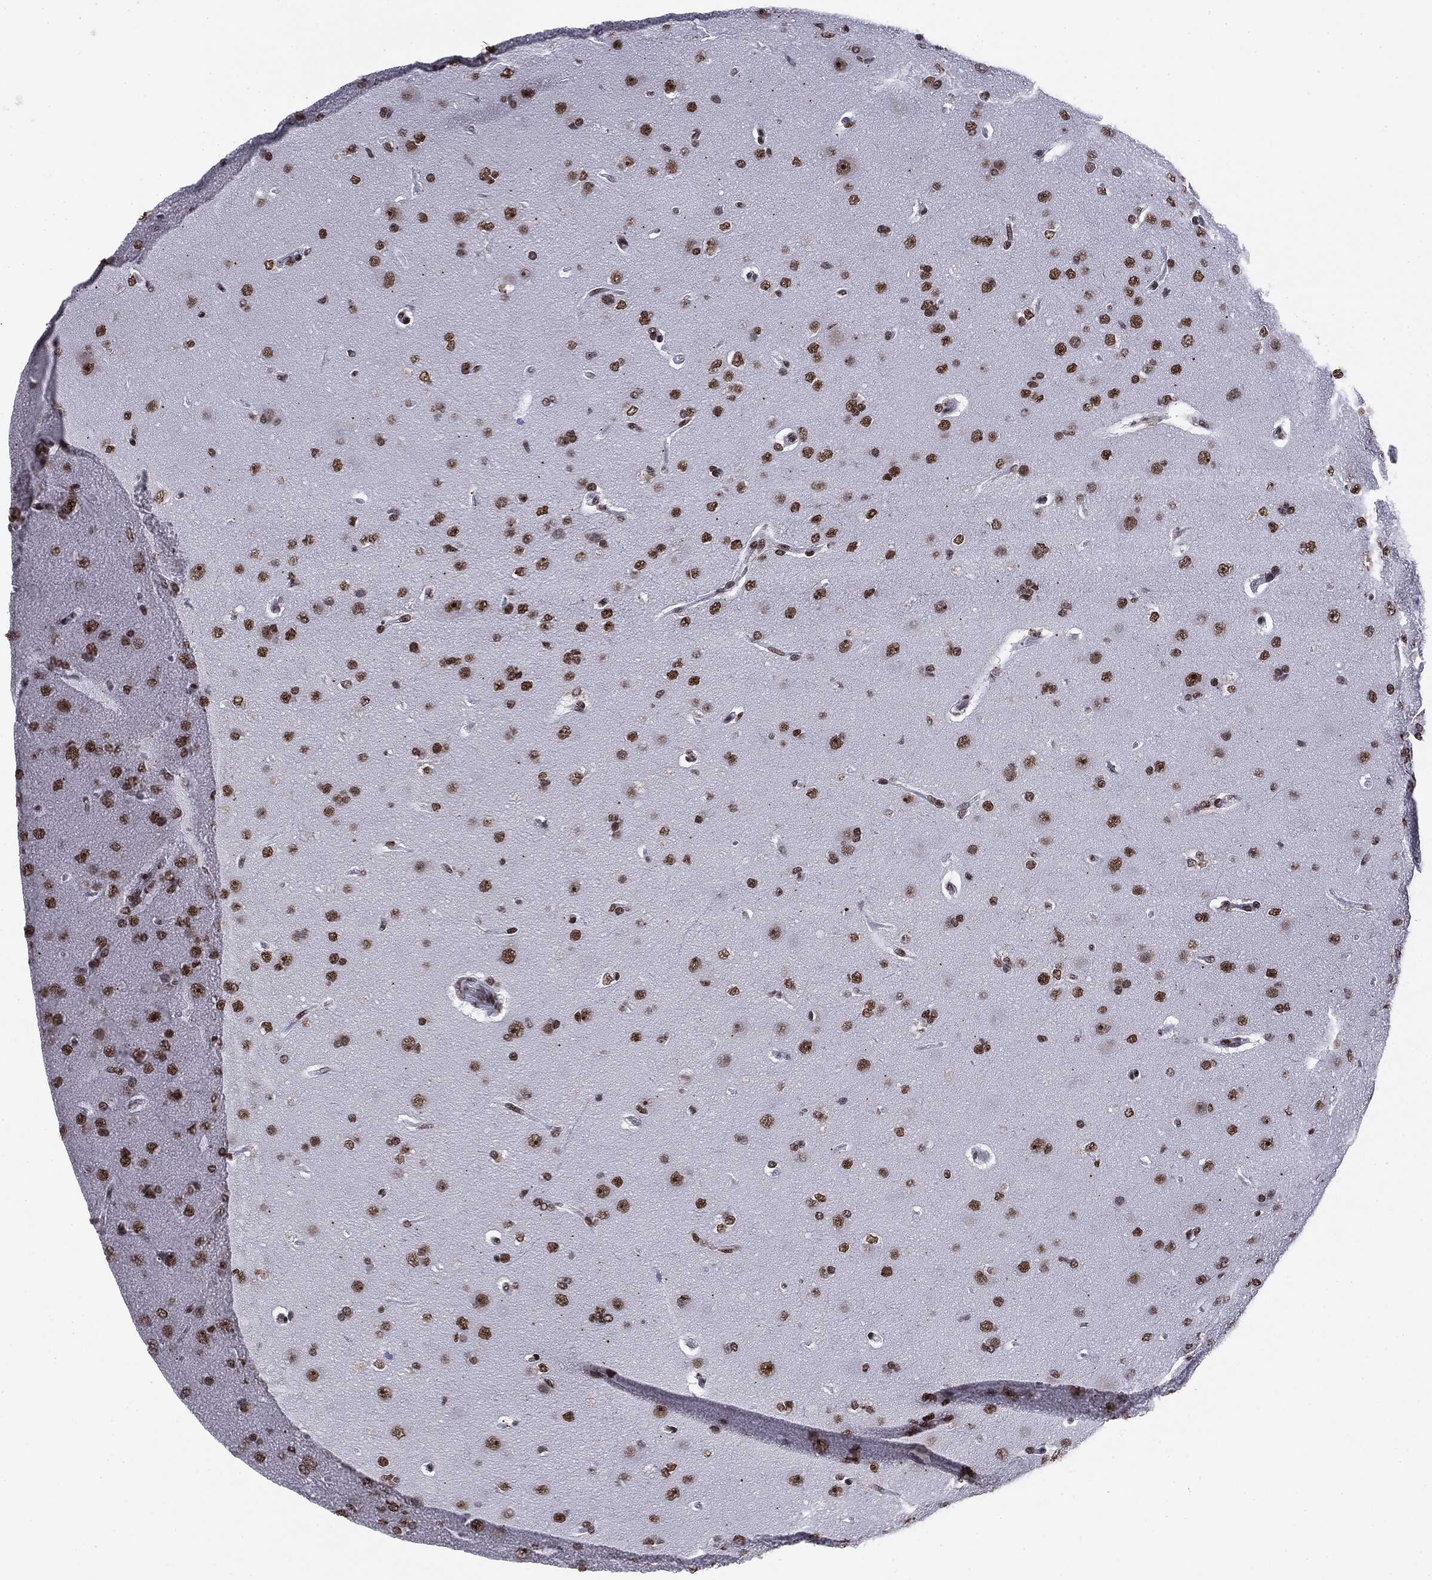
{"staining": {"intensity": "strong", "quantity": ">75%", "location": "nuclear"}, "tissue": "glioma", "cell_type": "Tumor cells", "image_type": "cancer", "snomed": [{"axis": "morphology", "description": "Glioma, malignant, NOS"}, {"axis": "topography", "description": "Cerebral cortex"}], "caption": "Strong nuclear positivity for a protein is seen in approximately >75% of tumor cells of glioma using immunohistochemistry (IHC).", "gene": "MDC1", "patient": {"sex": "male", "age": 58}}